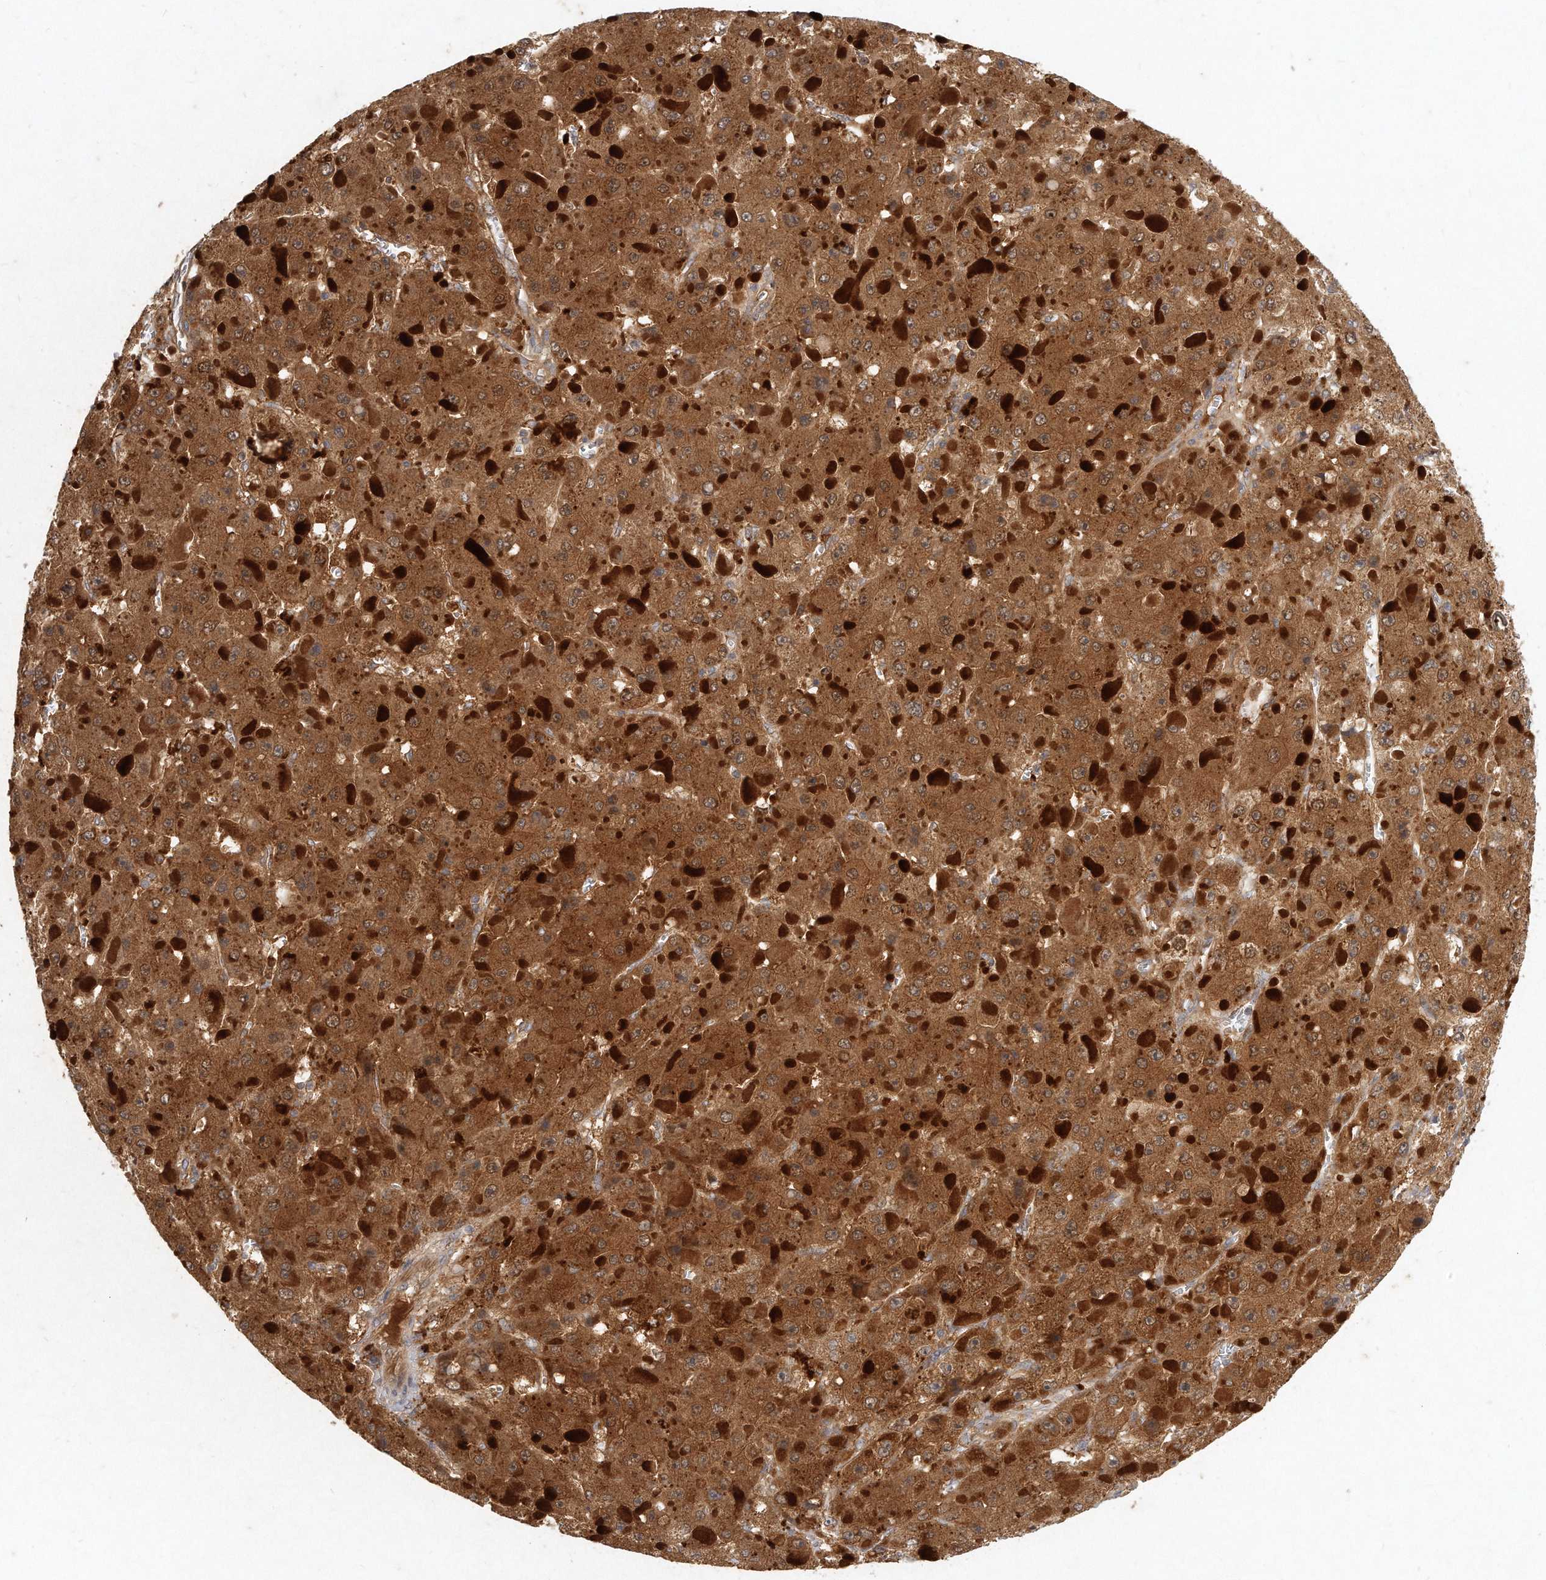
{"staining": {"intensity": "moderate", "quantity": ">75%", "location": "cytoplasmic/membranous"}, "tissue": "liver cancer", "cell_type": "Tumor cells", "image_type": "cancer", "snomed": [{"axis": "morphology", "description": "Carcinoma, Hepatocellular, NOS"}, {"axis": "topography", "description": "Liver"}], "caption": "Liver cancer (hepatocellular carcinoma) stained with a brown dye displays moderate cytoplasmic/membranous positive positivity in about >75% of tumor cells.", "gene": "LGALS8", "patient": {"sex": "female", "age": 73}}